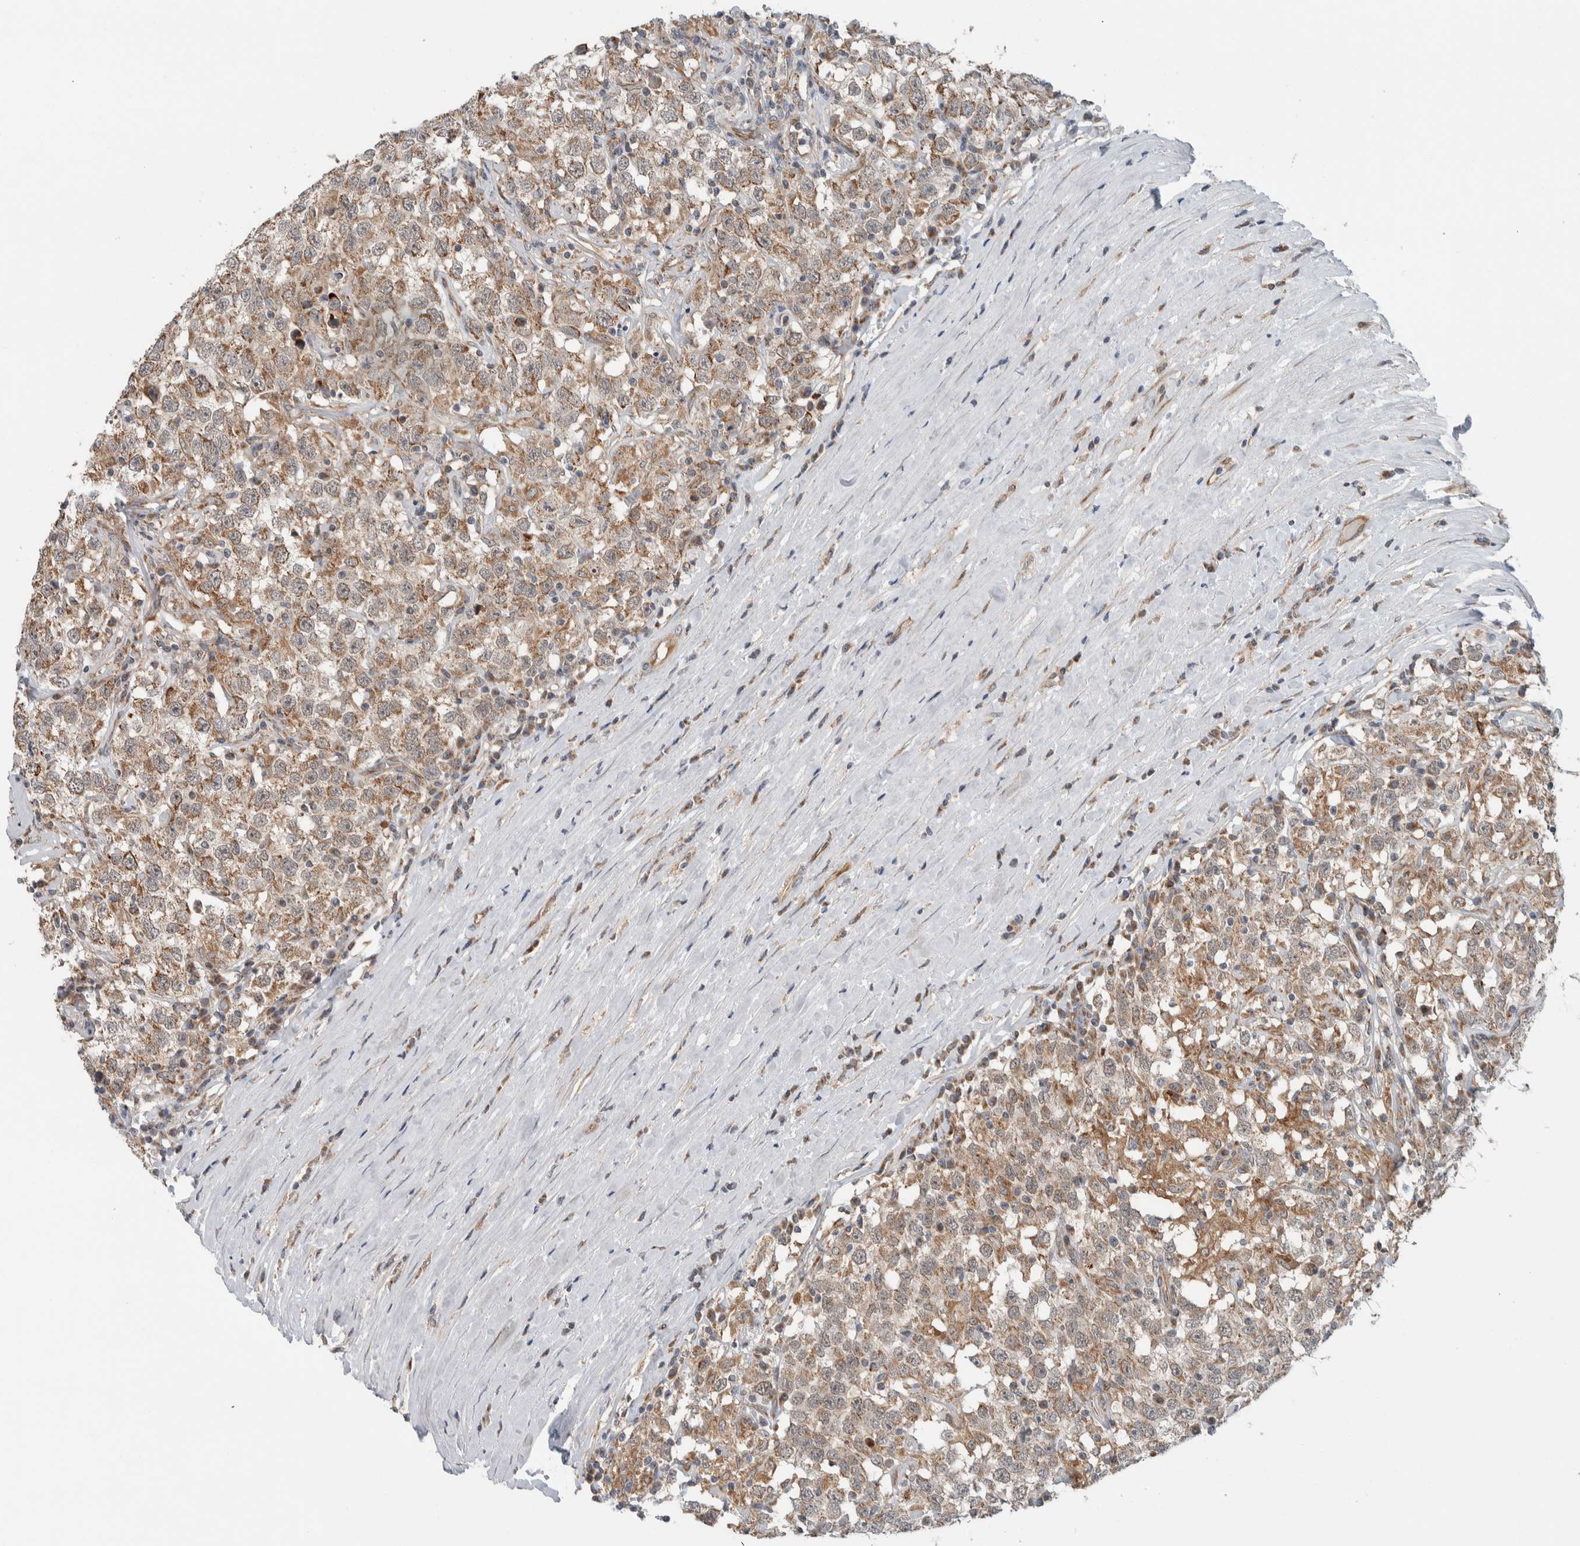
{"staining": {"intensity": "moderate", "quantity": ">75%", "location": "cytoplasmic/membranous"}, "tissue": "testis cancer", "cell_type": "Tumor cells", "image_type": "cancer", "snomed": [{"axis": "morphology", "description": "Seminoma, NOS"}, {"axis": "topography", "description": "Testis"}], "caption": "The photomicrograph exhibits immunohistochemical staining of testis cancer (seminoma). There is moderate cytoplasmic/membranous staining is appreciated in approximately >75% of tumor cells. The protein of interest is shown in brown color, while the nuclei are stained blue.", "gene": "RERE", "patient": {"sex": "male", "age": 41}}